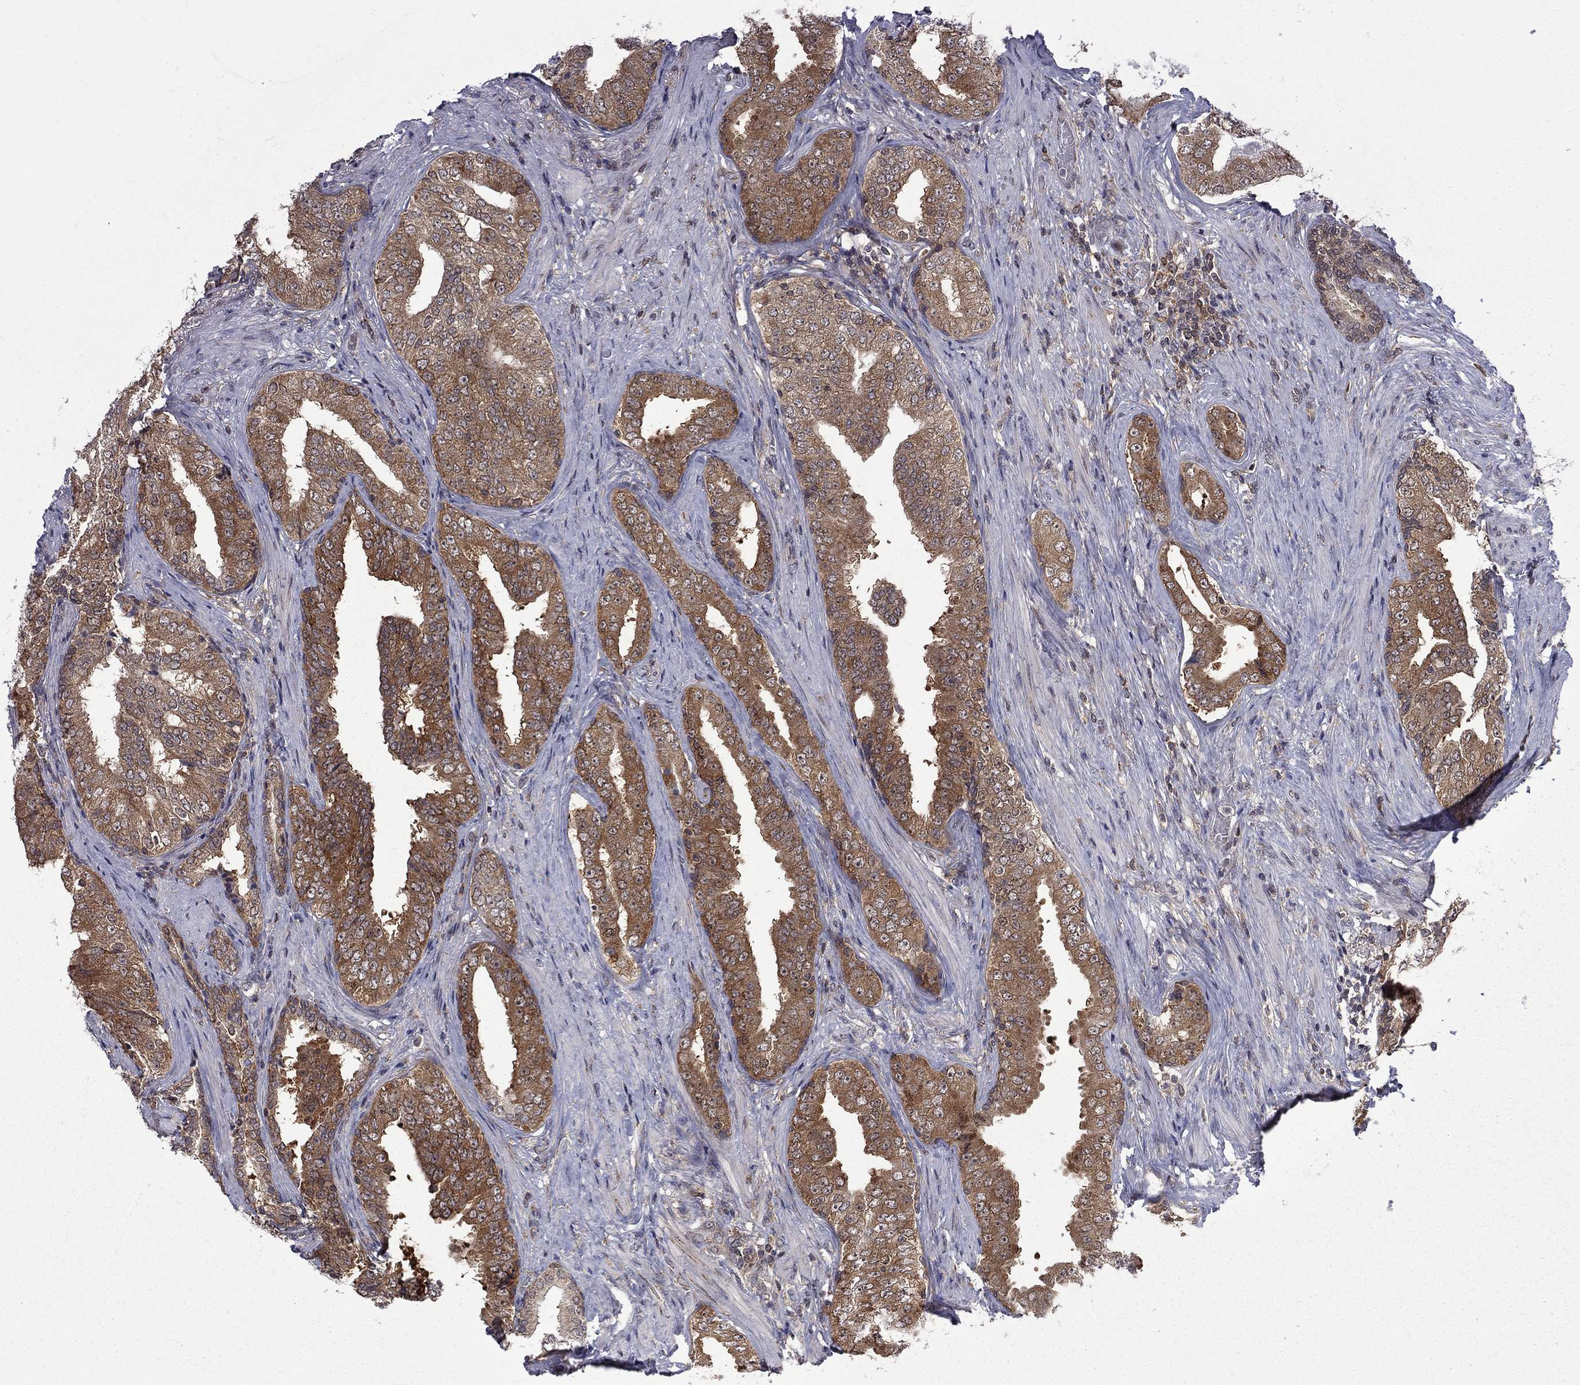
{"staining": {"intensity": "strong", "quantity": "25%-75%", "location": "cytoplasmic/membranous"}, "tissue": "prostate cancer", "cell_type": "Tumor cells", "image_type": "cancer", "snomed": [{"axis": "morphology", "description": "Adenocarcinoma, Low grade"}, {"axis": "topography", "description": "Prostate and seminal vesicle, NOS"}], "caption": "Protein expression analysis of prostate cancer displays strong cytoplasmic/membranous expression in approximately 25%-75% of tumor cells.", "gene": "NAA50", "patient": {"sex": "male", "age": 61}}